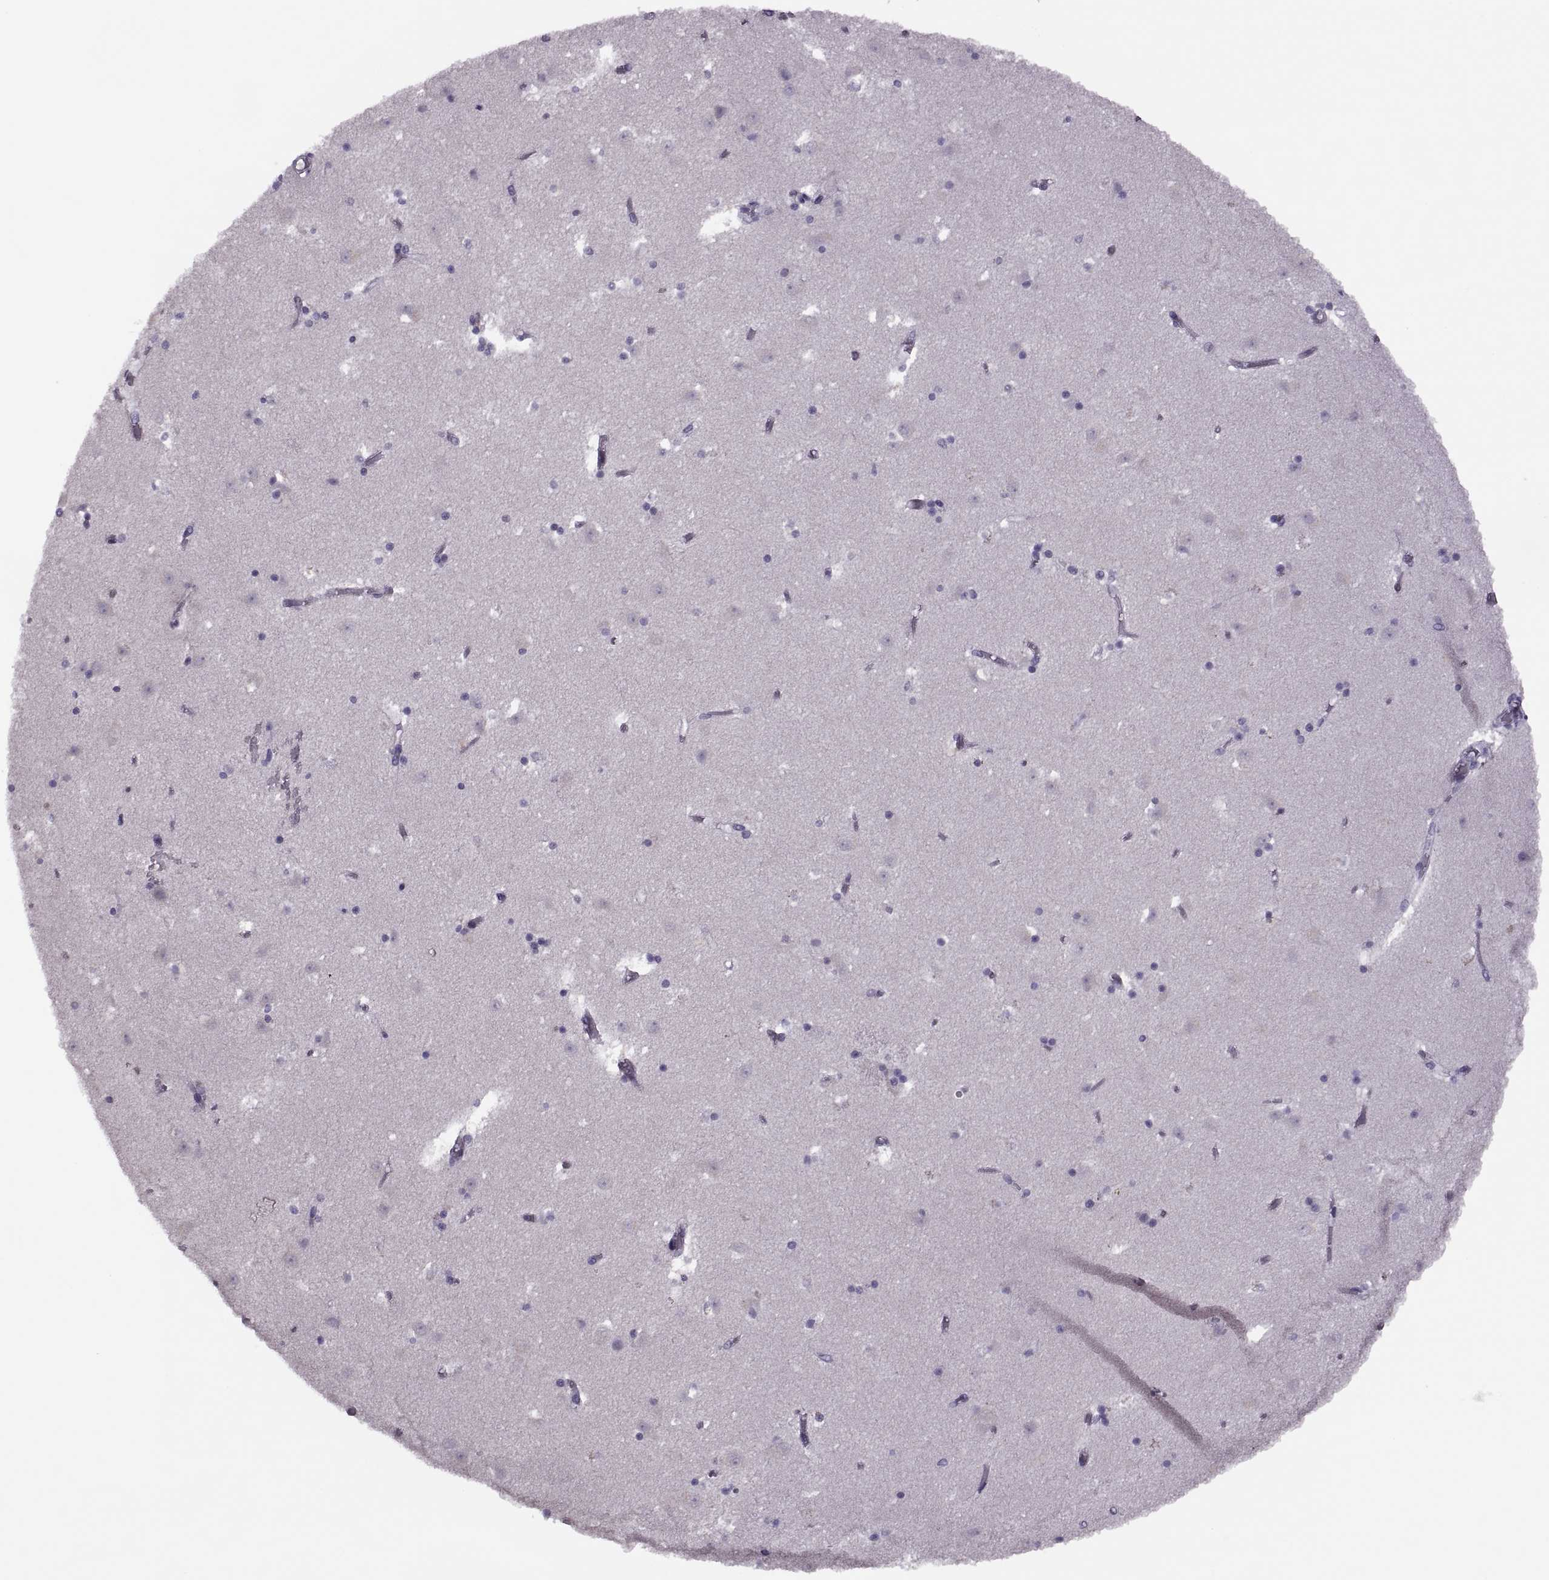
{"staining": {"intensity": "negative", "quantity": "none", "location": "none"}, "tissue": "caudate", "cell_type": "Glial cells", "image_type": "normal", "snomed": [{"axis": "morphology", "description": "Normal tissue, NOS"}, {"axis": "topography", "description": "Lateral ventricle wall"}], "caption": "This is a photomicrograph of IHC staining of benign caudate, which shows no expression in glial cells. (Stains: DAB IHC with hematoxylin counter stain, Microscopy: brightfield microscopy at high magnification).", "gene": "PRSS54", "patient": {"sex": "female", "age": 42}}